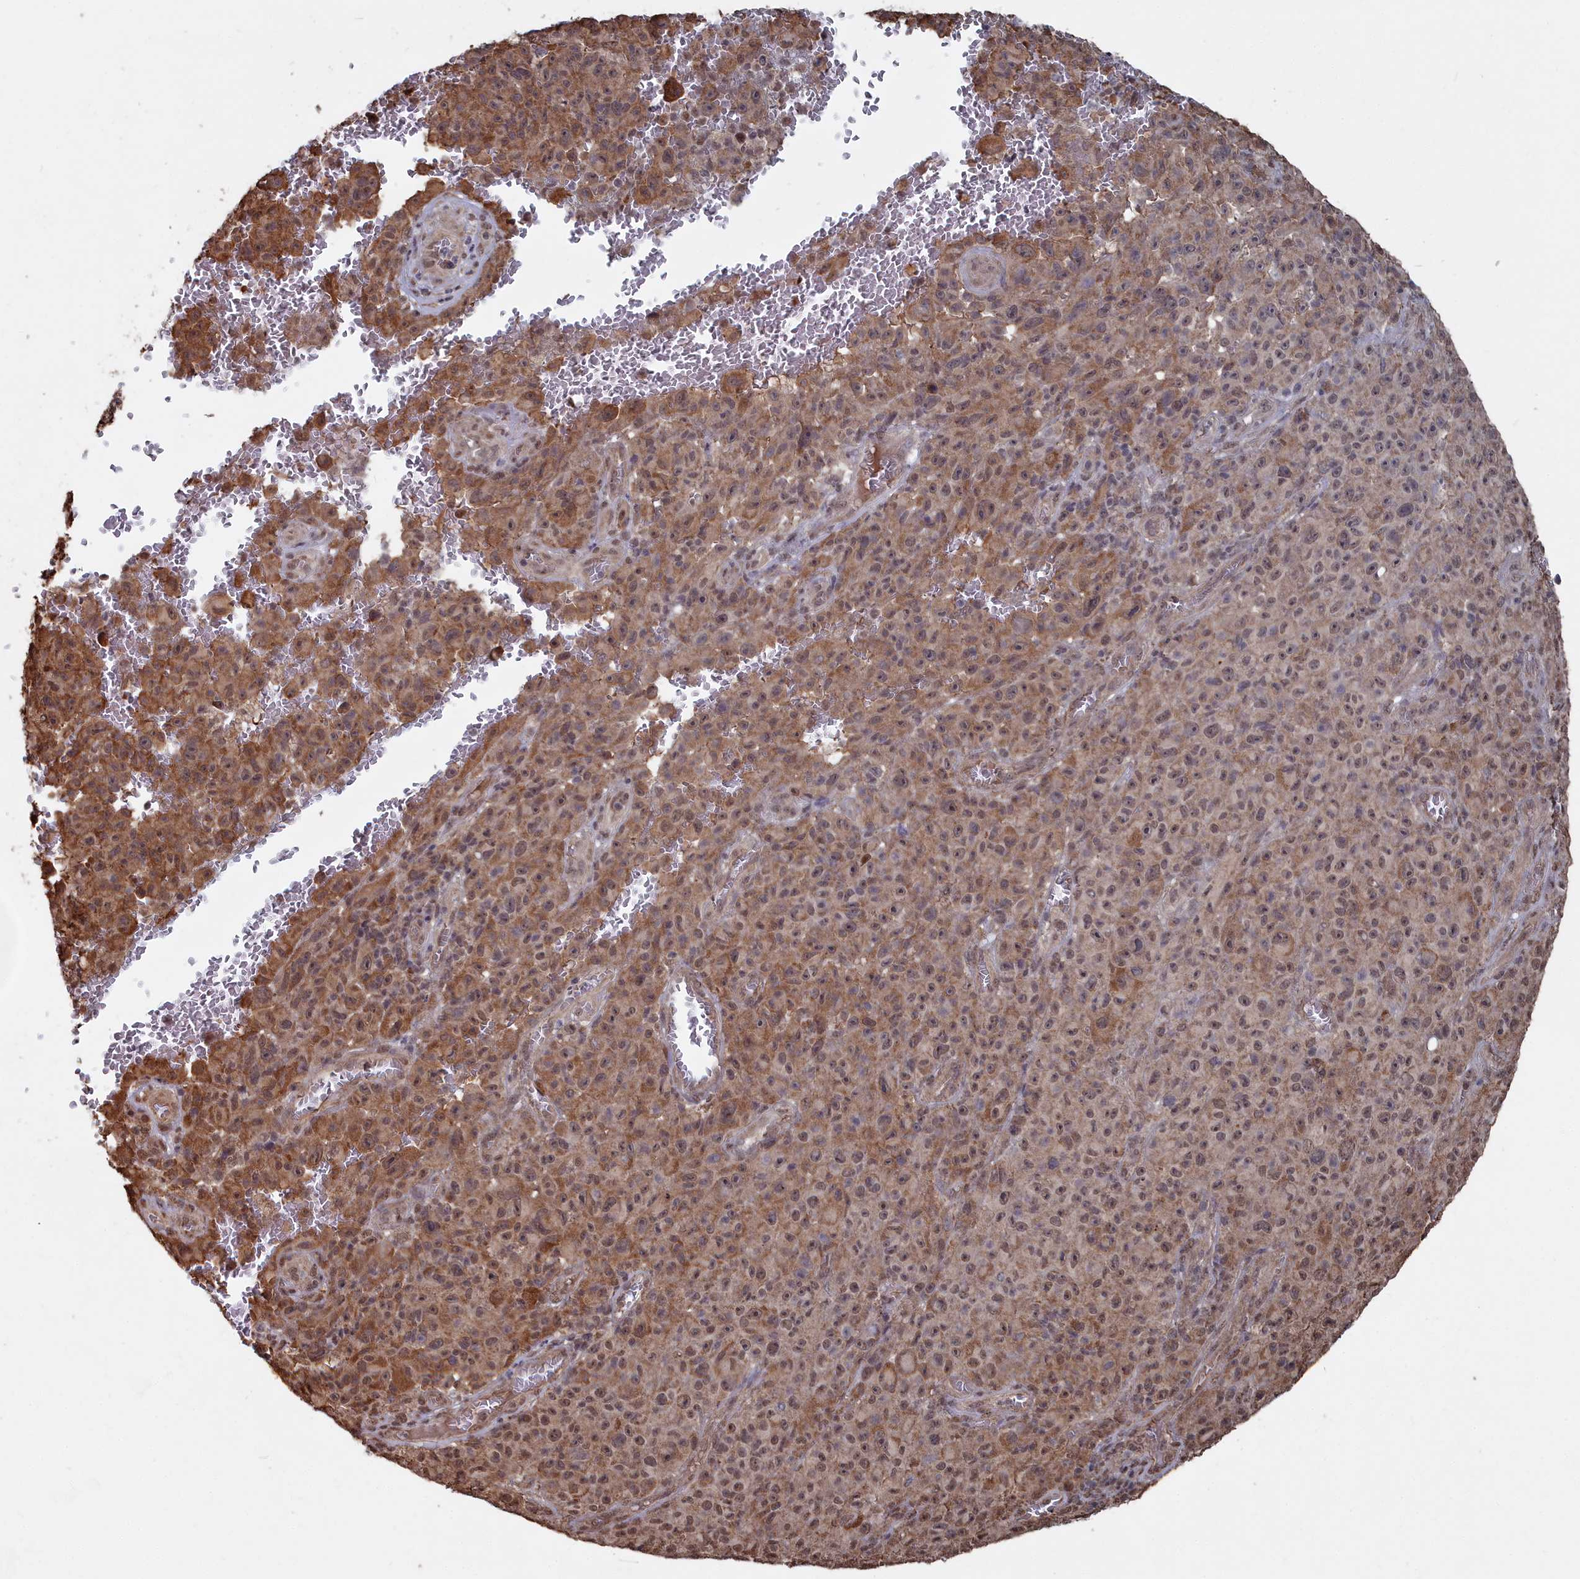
{"staining": {"intensity": "moderate", "quantity": ">75%", "location": "cytoplasmic/membranous,nuclear"}, "tissue": "melanoma", "cell_type": "Tumor cells", "image_type": "cancer", "snomed": [{"axis": "morphology", "description": "Malignant melanoma, NOS"}, {"axis": "topography", "description": "Skin"}], "caption": "Tumor cells exhibit medium levels of moderate cytoplasmic/membranous and nuclear expression in about >75% of cells in human malignant melanoma. (Brightfield microscopy of DAB IHC at high magnification).", "gene": "CCNP", "patient": {"sex": "female", "age": 82}}